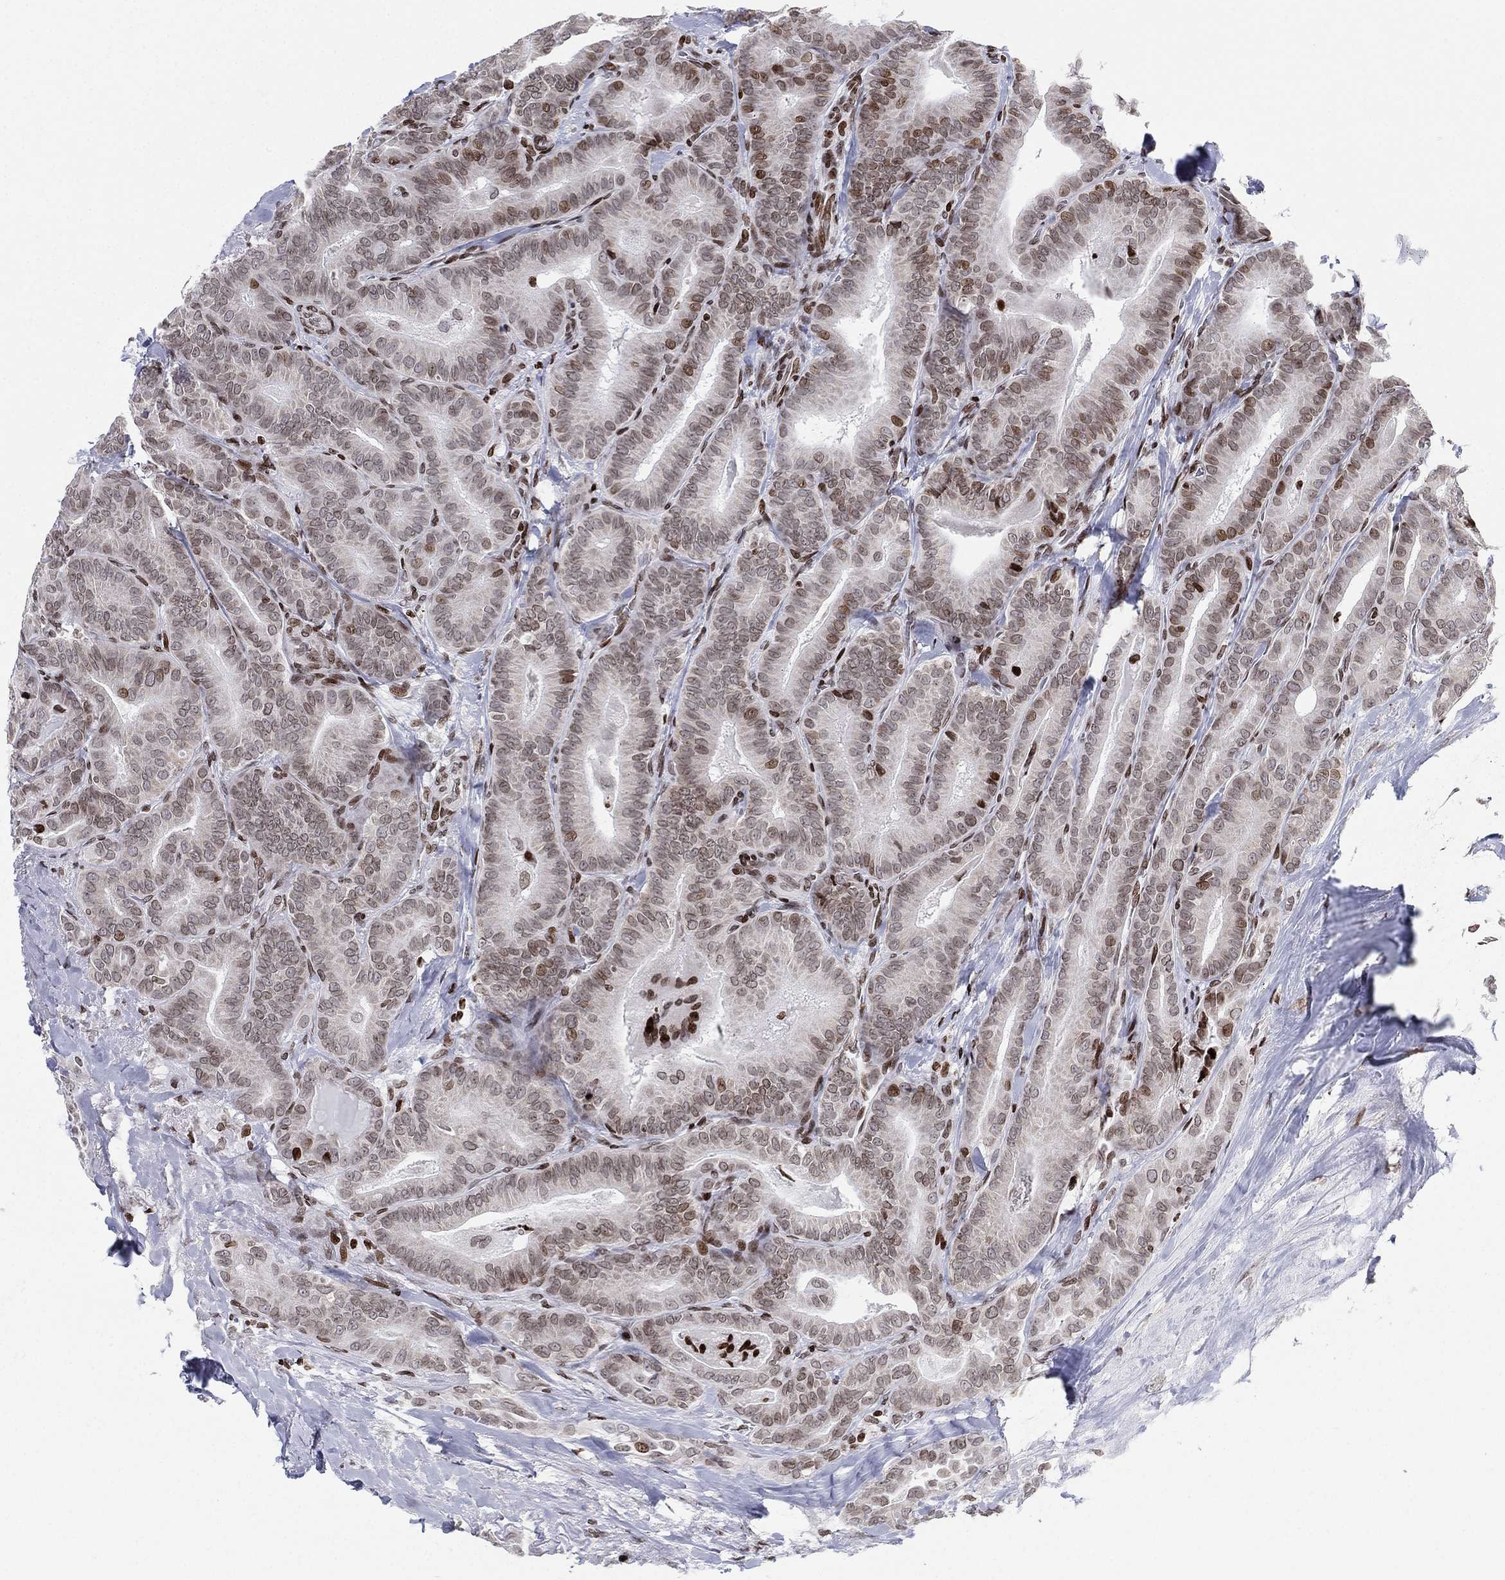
{"staining": {"intensity": "moderate", "quantity": "<25%", "location": "nuclear"}, "tissue": "thyroid cancer", "cell_type": "Tumor cells", "image_type": "cancer", "snomed": [{"axis": "morphology", "description": "Papillary adenocarcinoma, NOS"}, {"axis": "topography", "description": "Thyroid gland"}], "caption": "An image of thyroid cancer (papillary adenocarcinoma) stained for a protein reveals moderate nuclear brown staining in tumor cells.", "gene": "MFSD14A", "patient": {"sex": "male", "age": 61}}